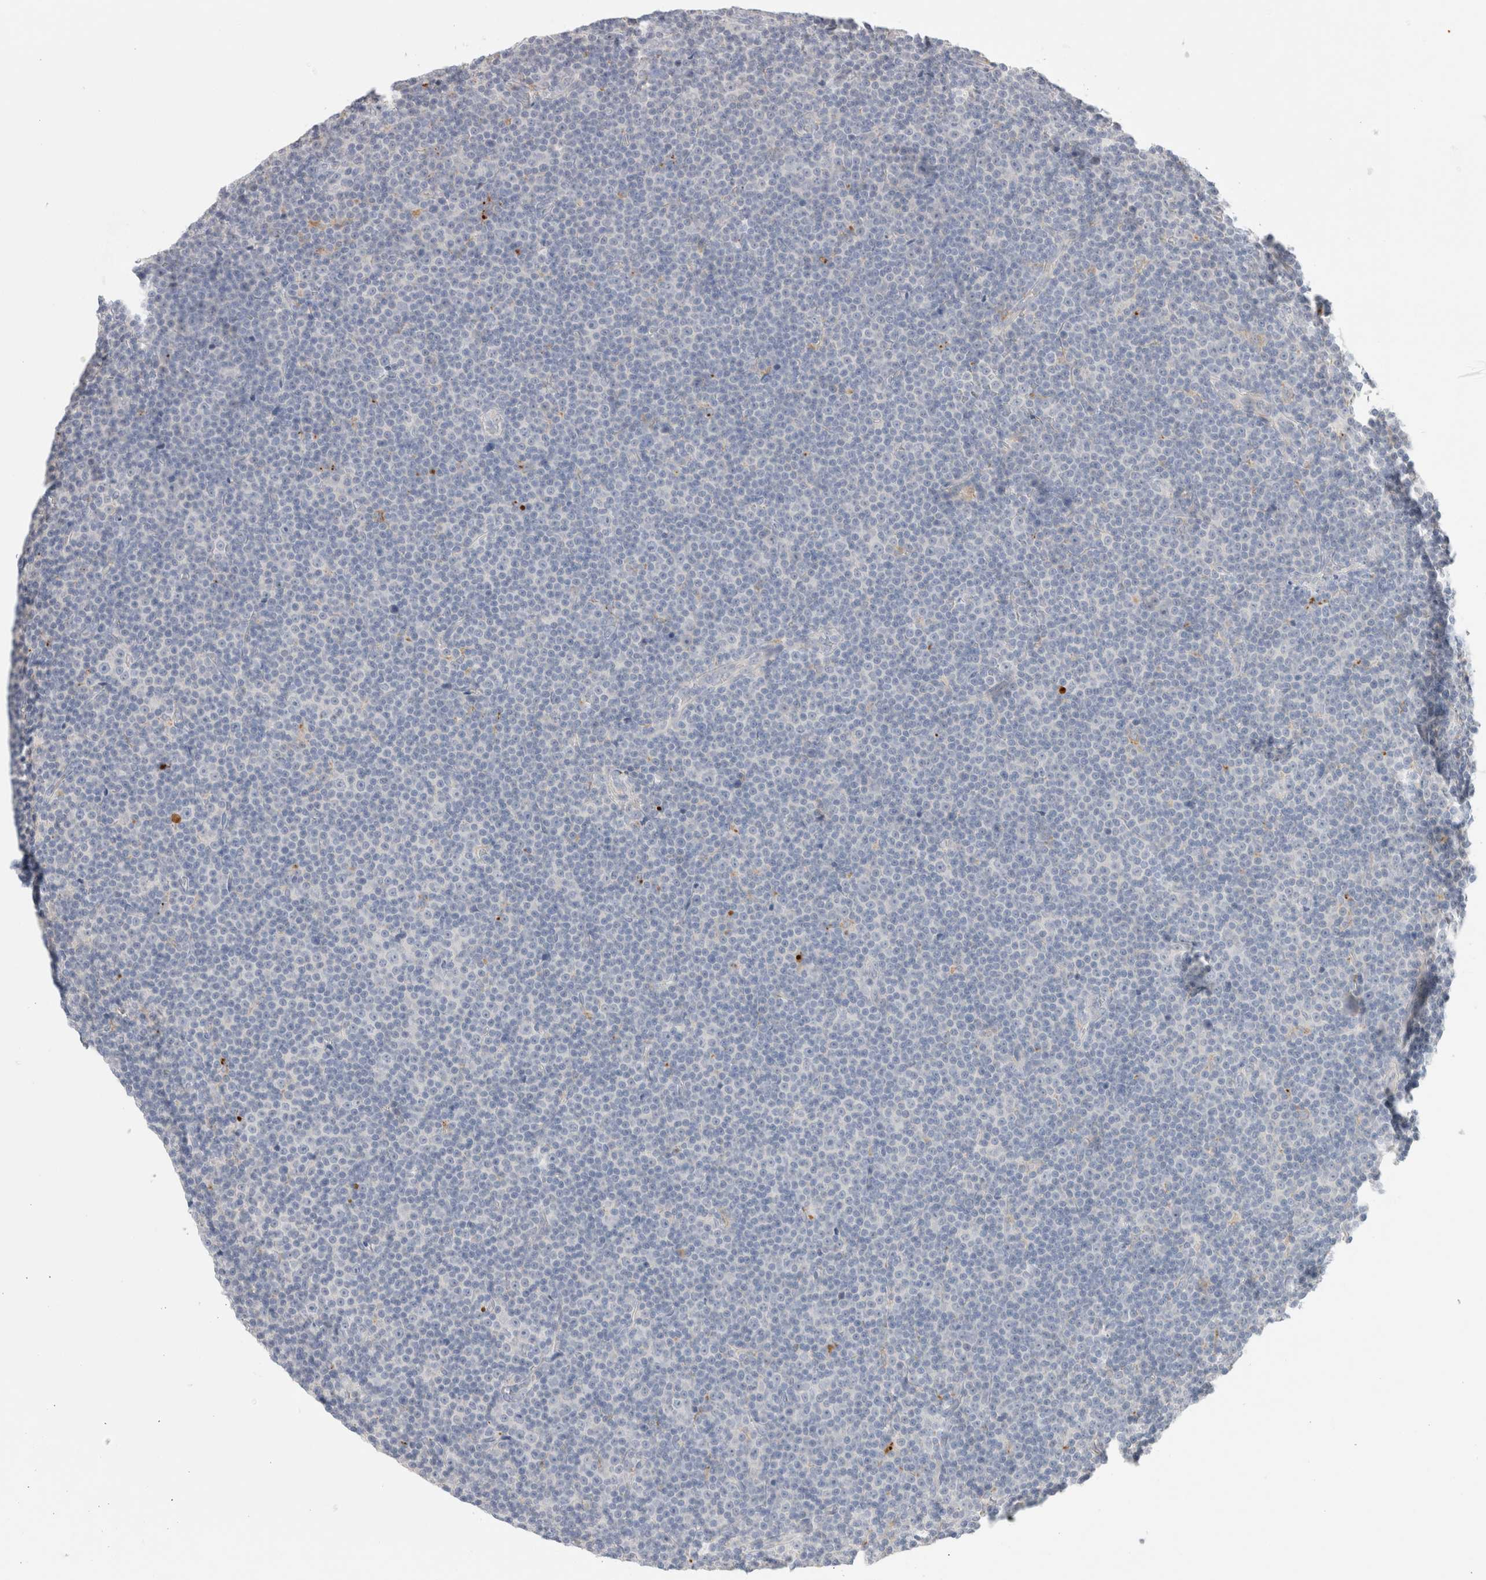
{"staining": {"intensity": "negative", "quantity": "none", "location": "none"}, "tissue": "lymphoma", "cell_type": "Tumor cells", "image_type": "cancer", "snomed": [{"axis": "morphology", "description": "Malignant lymphoma, non-Hodgkin's type, Low grade"}, {"axis": "topography", "description": "Lymph node"}], "caption": "An immunohistochemistry histopathology image of lymphoma is shown. There is no staining in tumor cells of lymphoma.", "gene": "HPGDS", "patient": {"sex": "female", "age": 67}}